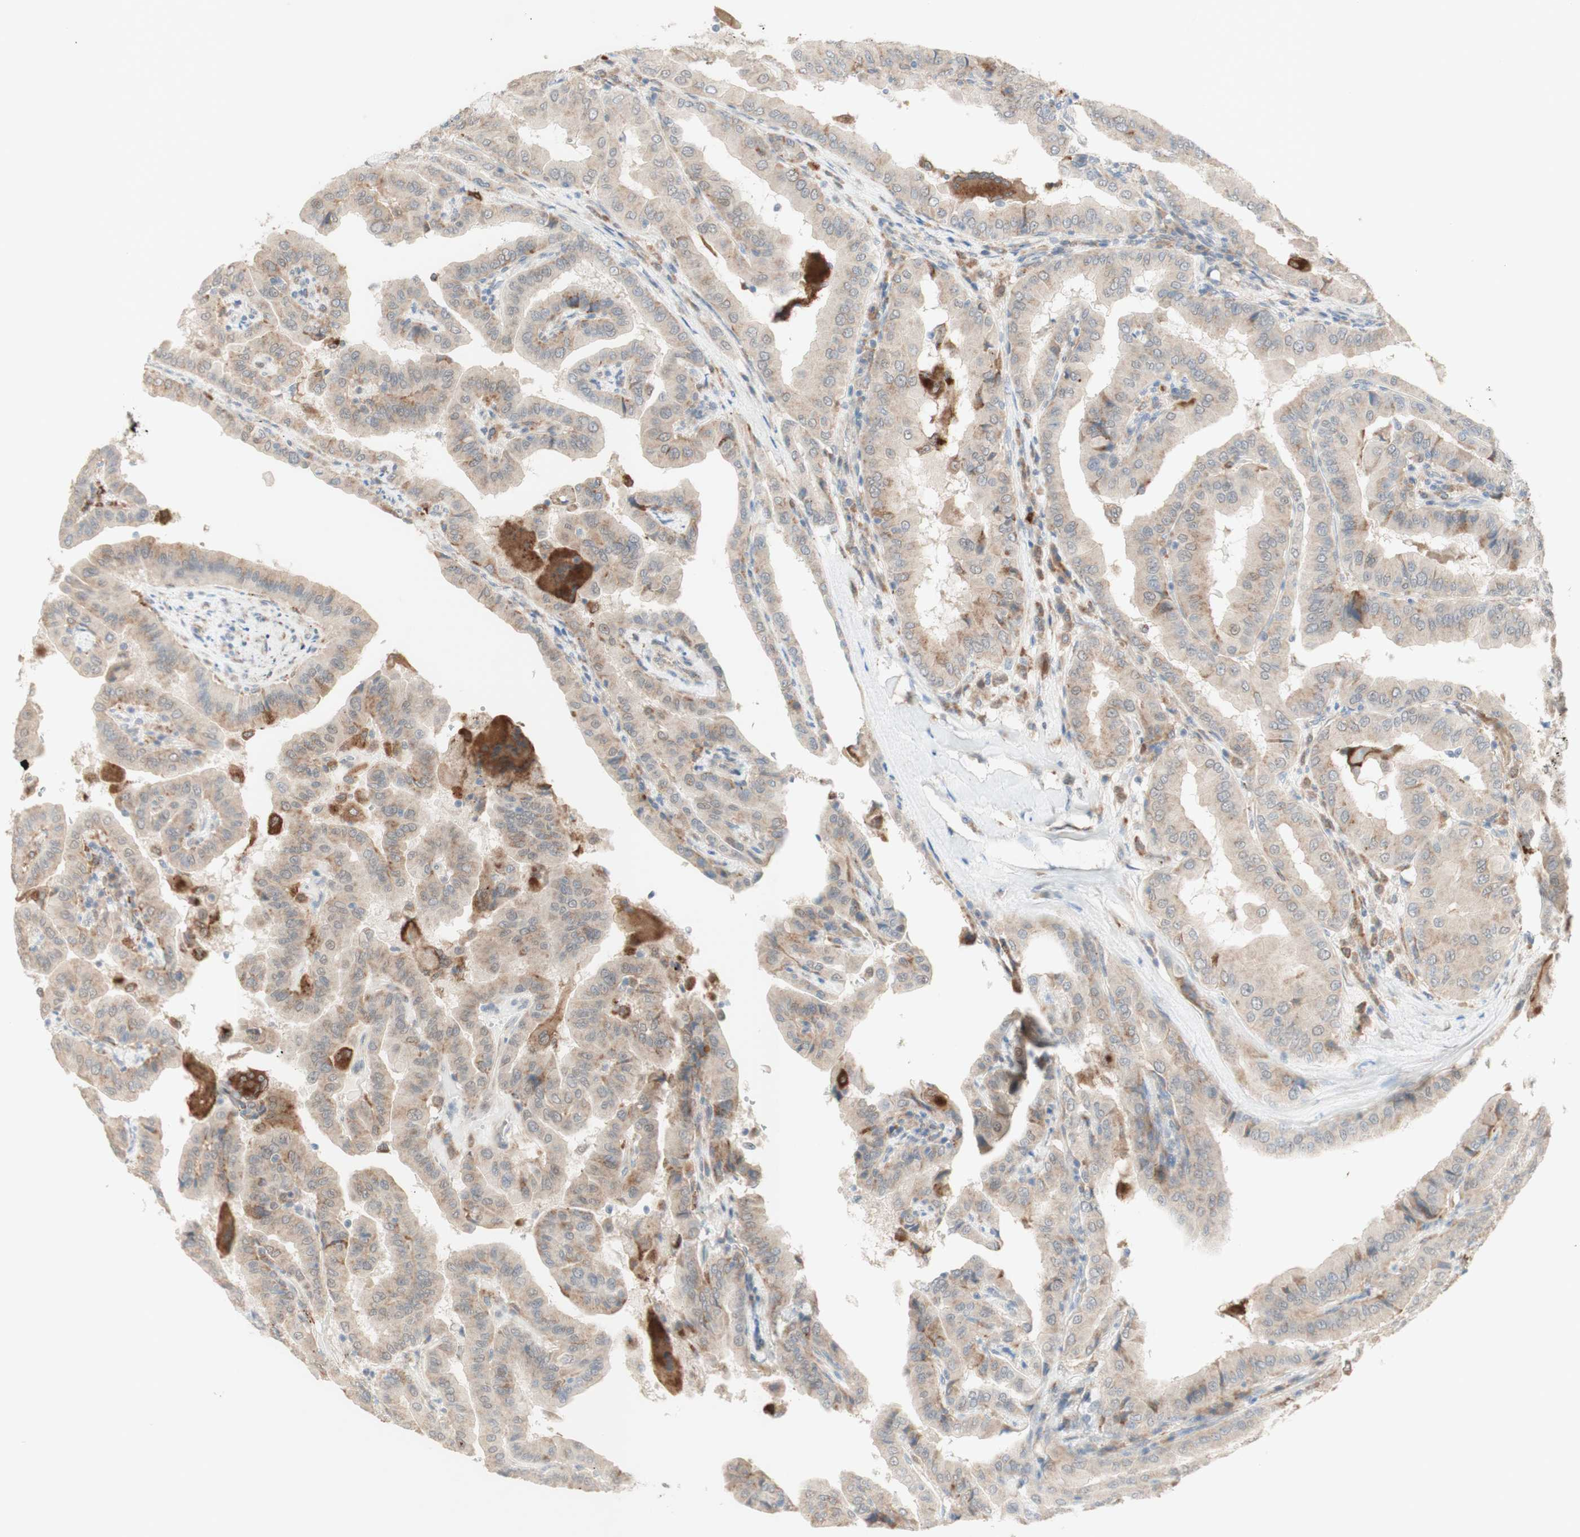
{"staining": {"intensity": "weak", "quantity": ">75%", "location": "cytoplasmic/membranous"}, "tissue": "thyroid cancer", "cell_type": "Tumor cells", "image_type": "cancer", "snomed": [{"axis": "morphology", "description": "Papillary adenocarcinoma, NOS"}, {"axis": "topography", "description": "Thyroid gland"}], "caption": "Protein staining of thyroid cancer tissue shows weak cytoplasmic/membranous positivity in about >75% of tumor cells. (DAB (3,3'-diaminobenzidine) IHC, brown staining for protein, blue staining for nuclei).", "gene": "GAPT", "patient": {"sex": "male", "age": 33}}